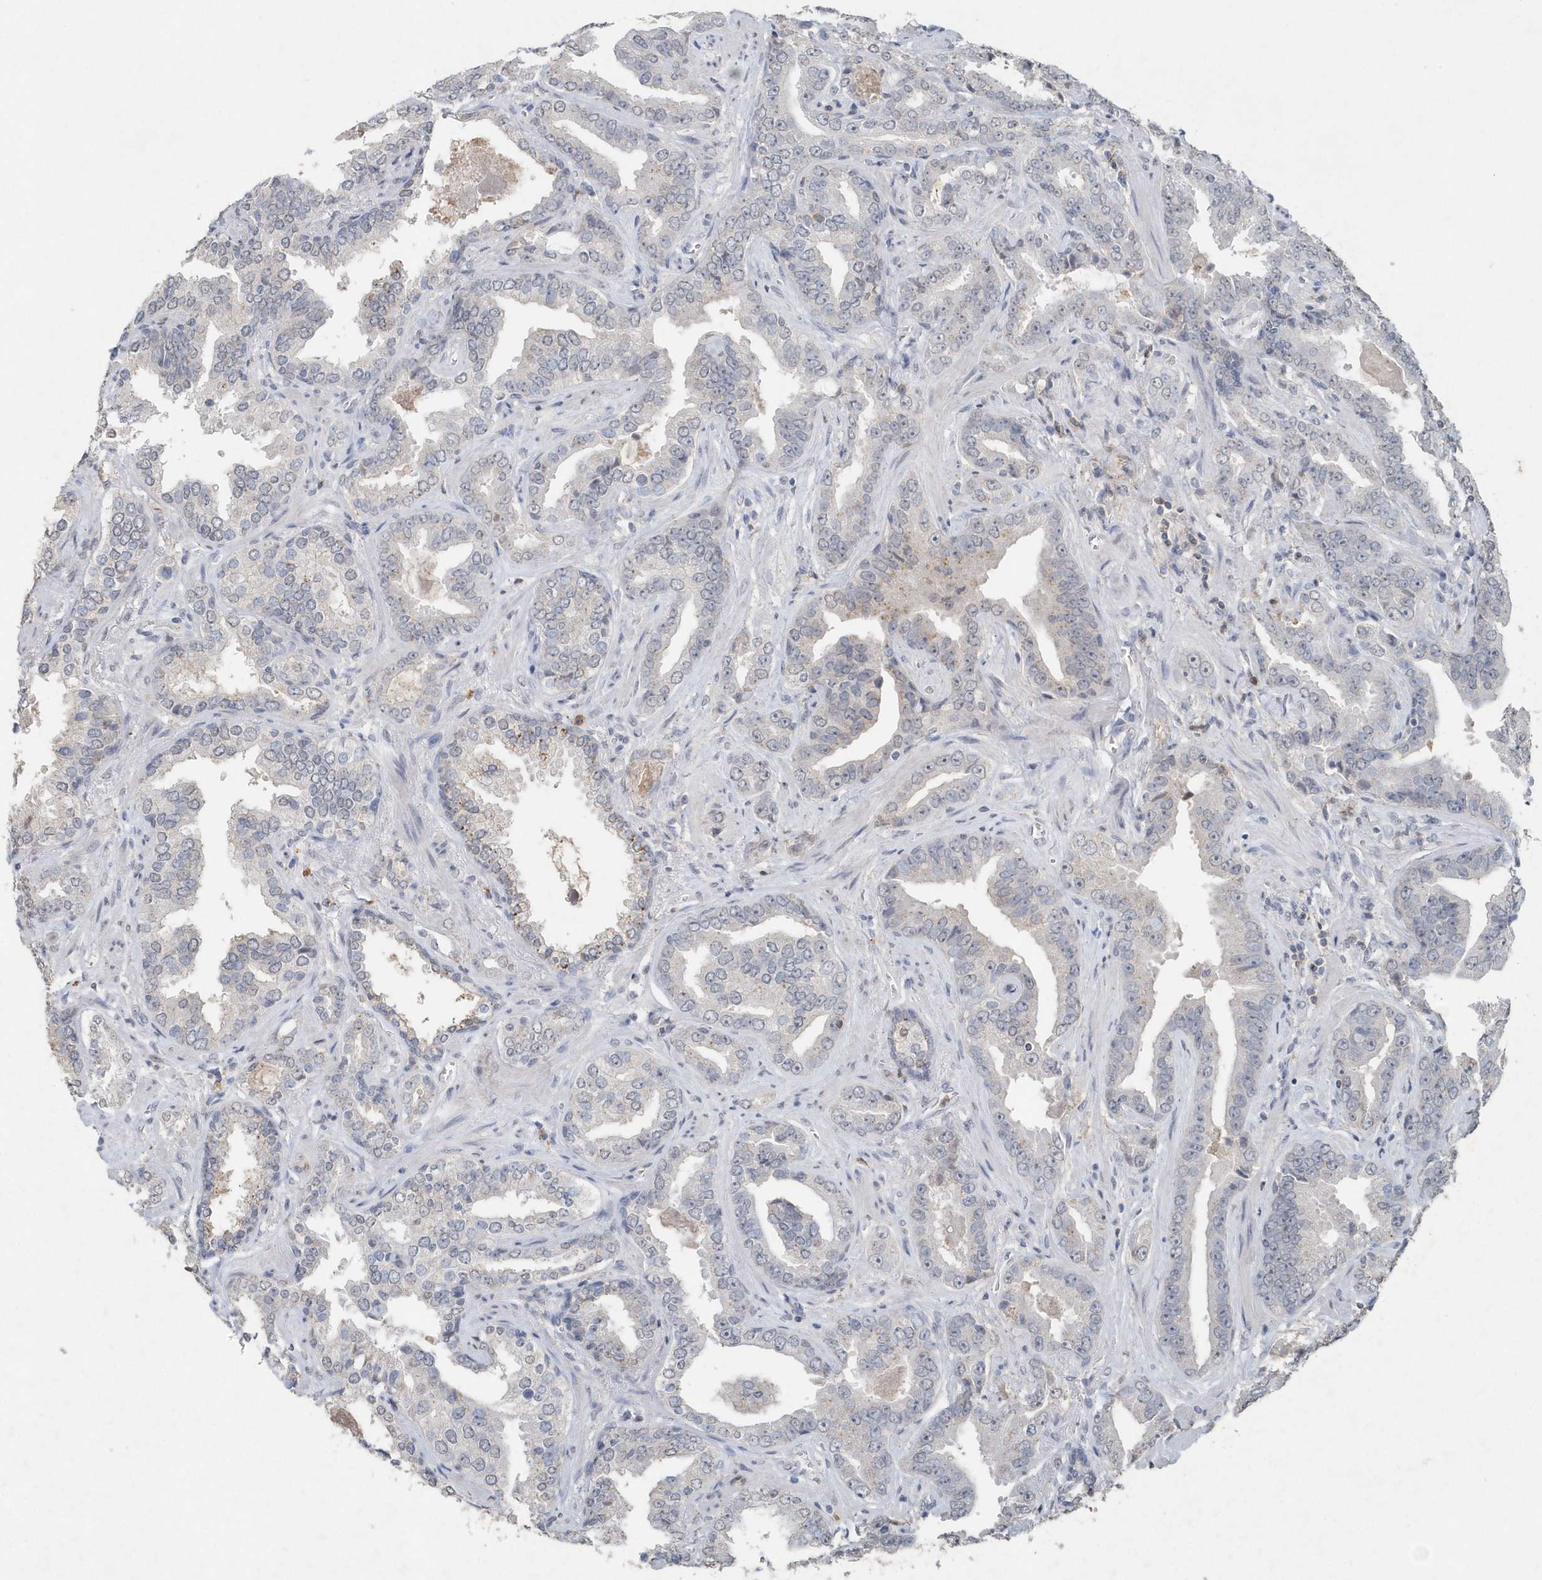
{"staining": {"intensity": "weak", "quantity": "<25%", "location": "cytoplasmic/membranous"}, "tissue": "prostate cancer", "cell_type": "Tumor cells", "image_type": "cancer", "snomed": [{"axis": "morphology", "description": "Adenocarcinoma, Low grade"}, {"axis": "topography", "description": "Prostate"}], "caption": "The micrograph reveals no staining of tumor cells in prostate low-grade adenocarcinoma.", "gene": "PDCD1", "patient": {"sex": "male", "age": 60}}